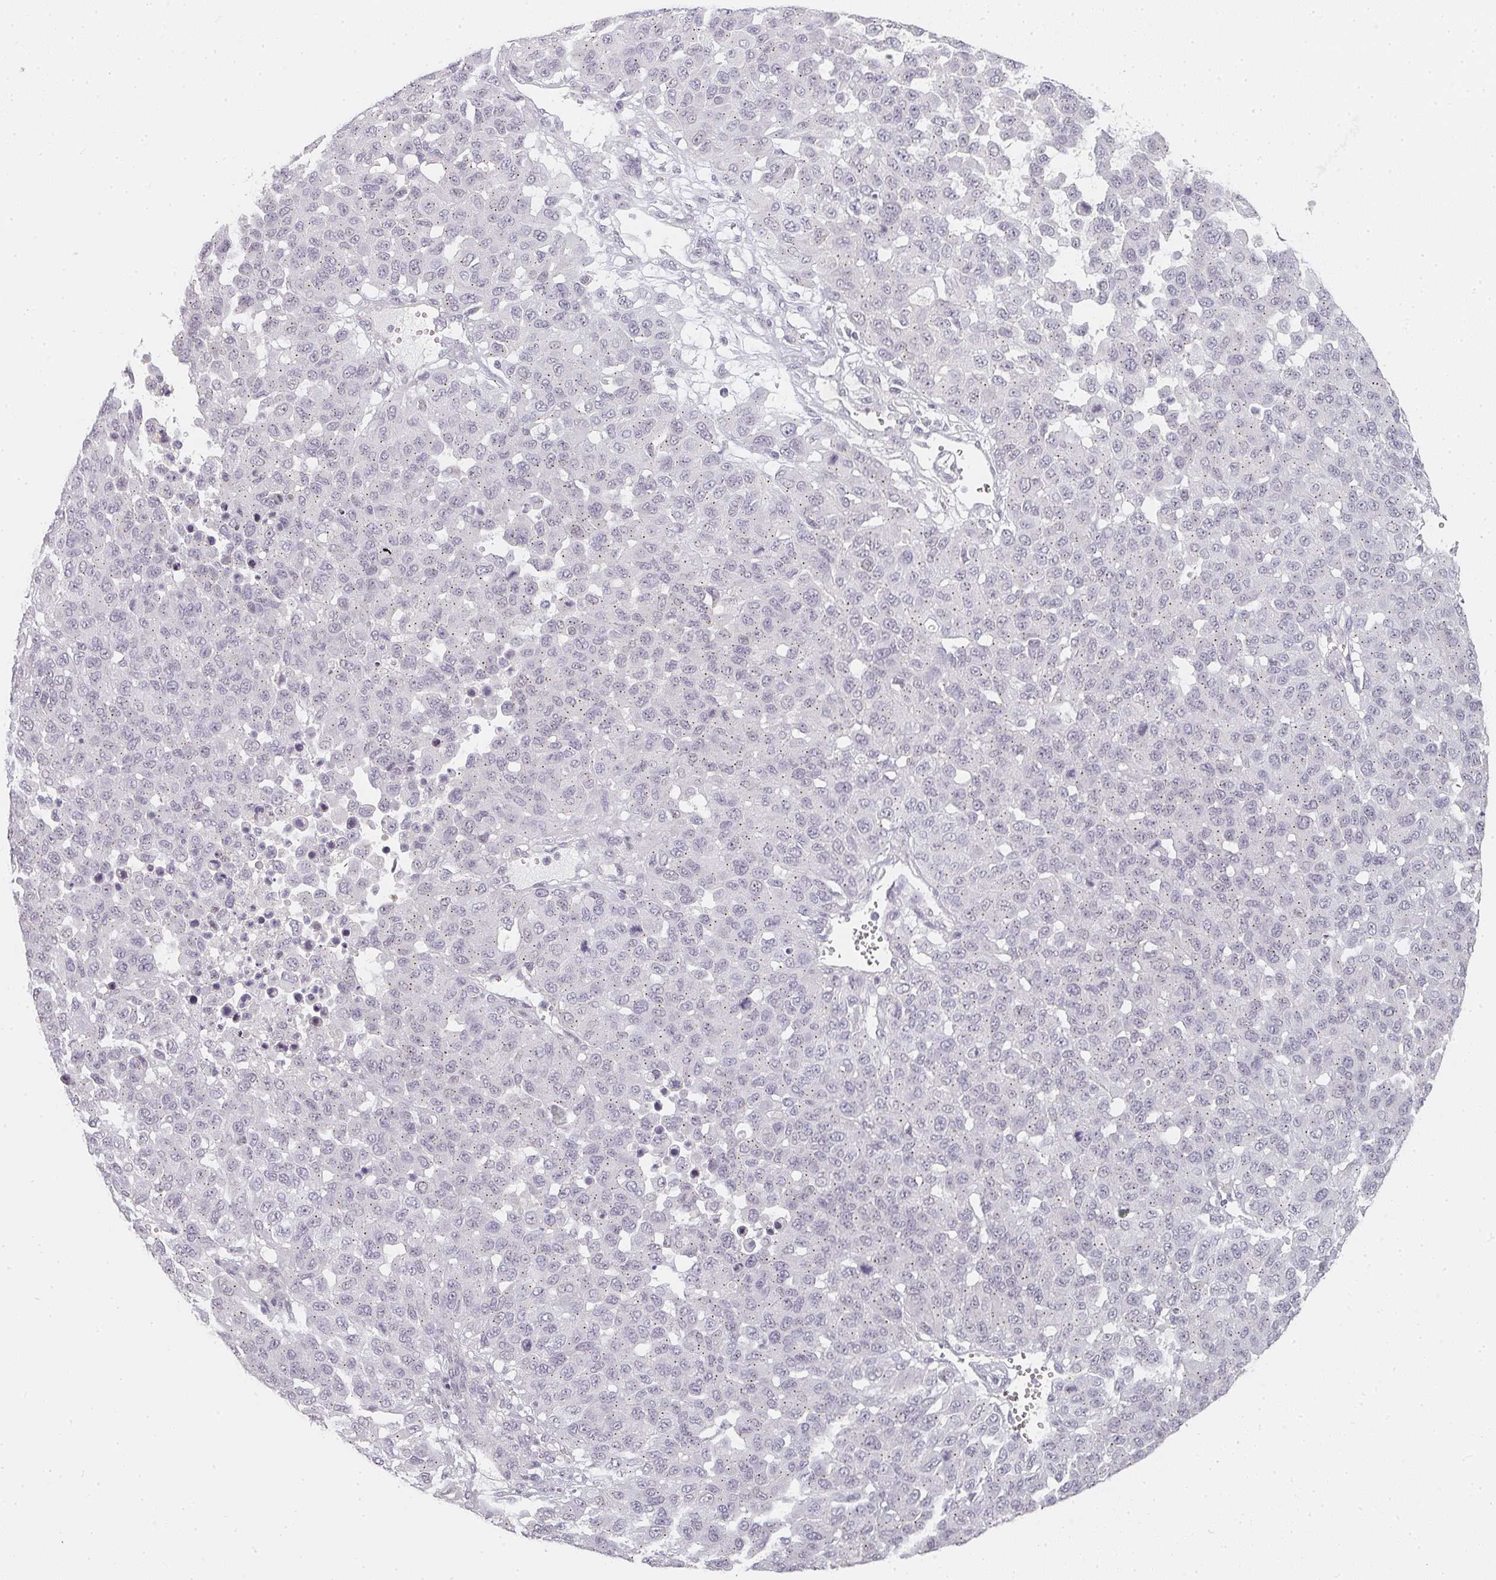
{"staining": {"intensity": "negative", "quantity": "none", "location": "none"}, "tissue": "melanoma", "cell_type": "Tumor cells", "image_type": "cancer", "snomed": [{"axis": "morphology", "description": "Malignant melanoma, NOS"}, {"axis": "topography", "description": "Skin"}], "caption": "Immunohistochemistry (IHC) photomicrograph of neoplastic tissue: melanoma stained with DAB (3,3'-diaminobenzidine) shows no significant protein expression in tumor cells.", "gene": "SHISA2", "patient": {"sex": "male", "age": 62}}